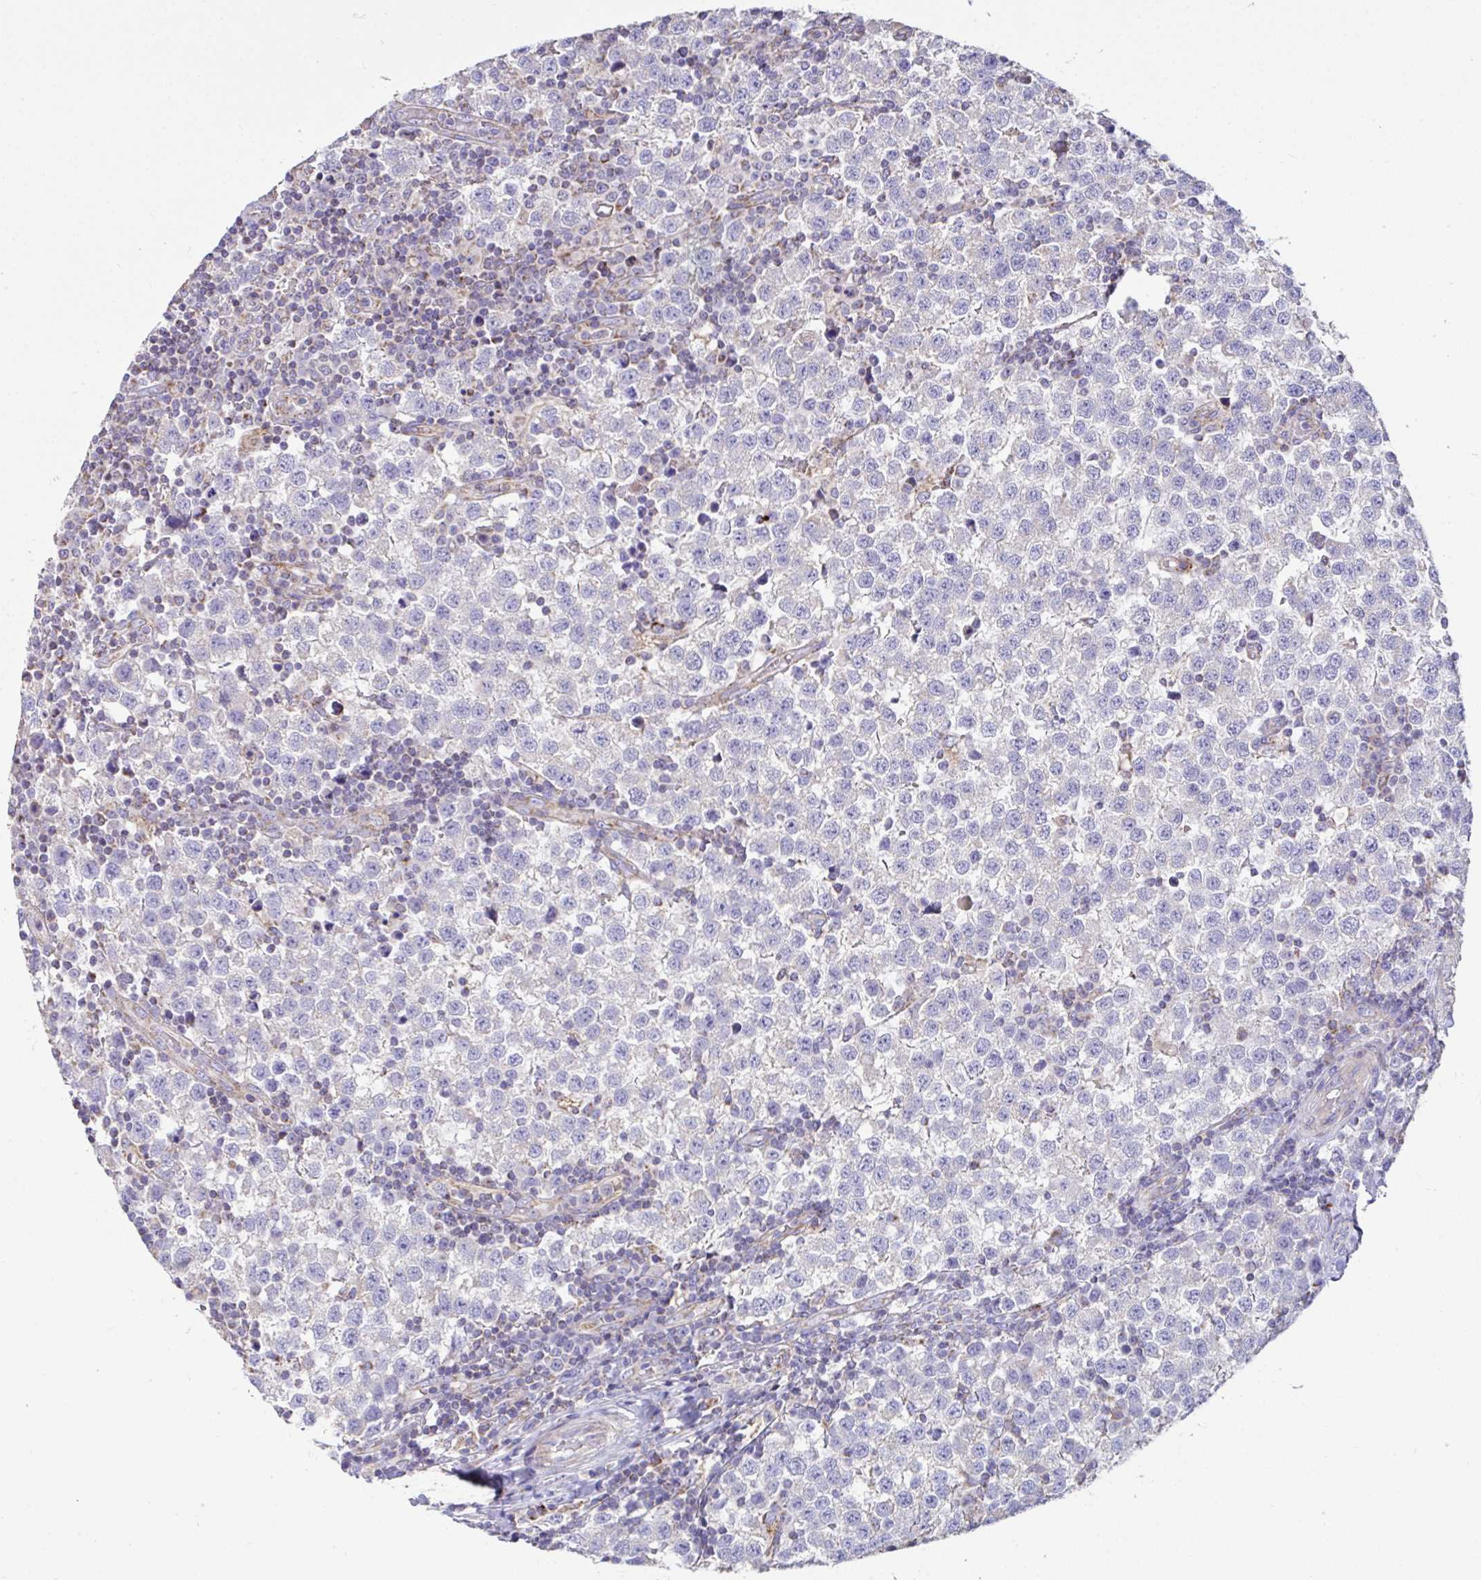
{"staining": {"intensity": "negative", "quantity": "none", "location": "none"}, "tissue": "testis cancer", "cell_type": "Tumor cells", "image_type": "cancer", "snomed": [{"axis": "morphology", "description": "Seminoma, NOS"}, {"axis": "topography", "description": "Testis"}], "caption": "There is no significant staining in tumor cells of testis seminoma. Nuclei are stained in blue.", "gene": "DOK7", "patient": {"sex": "male", "age": 34}}